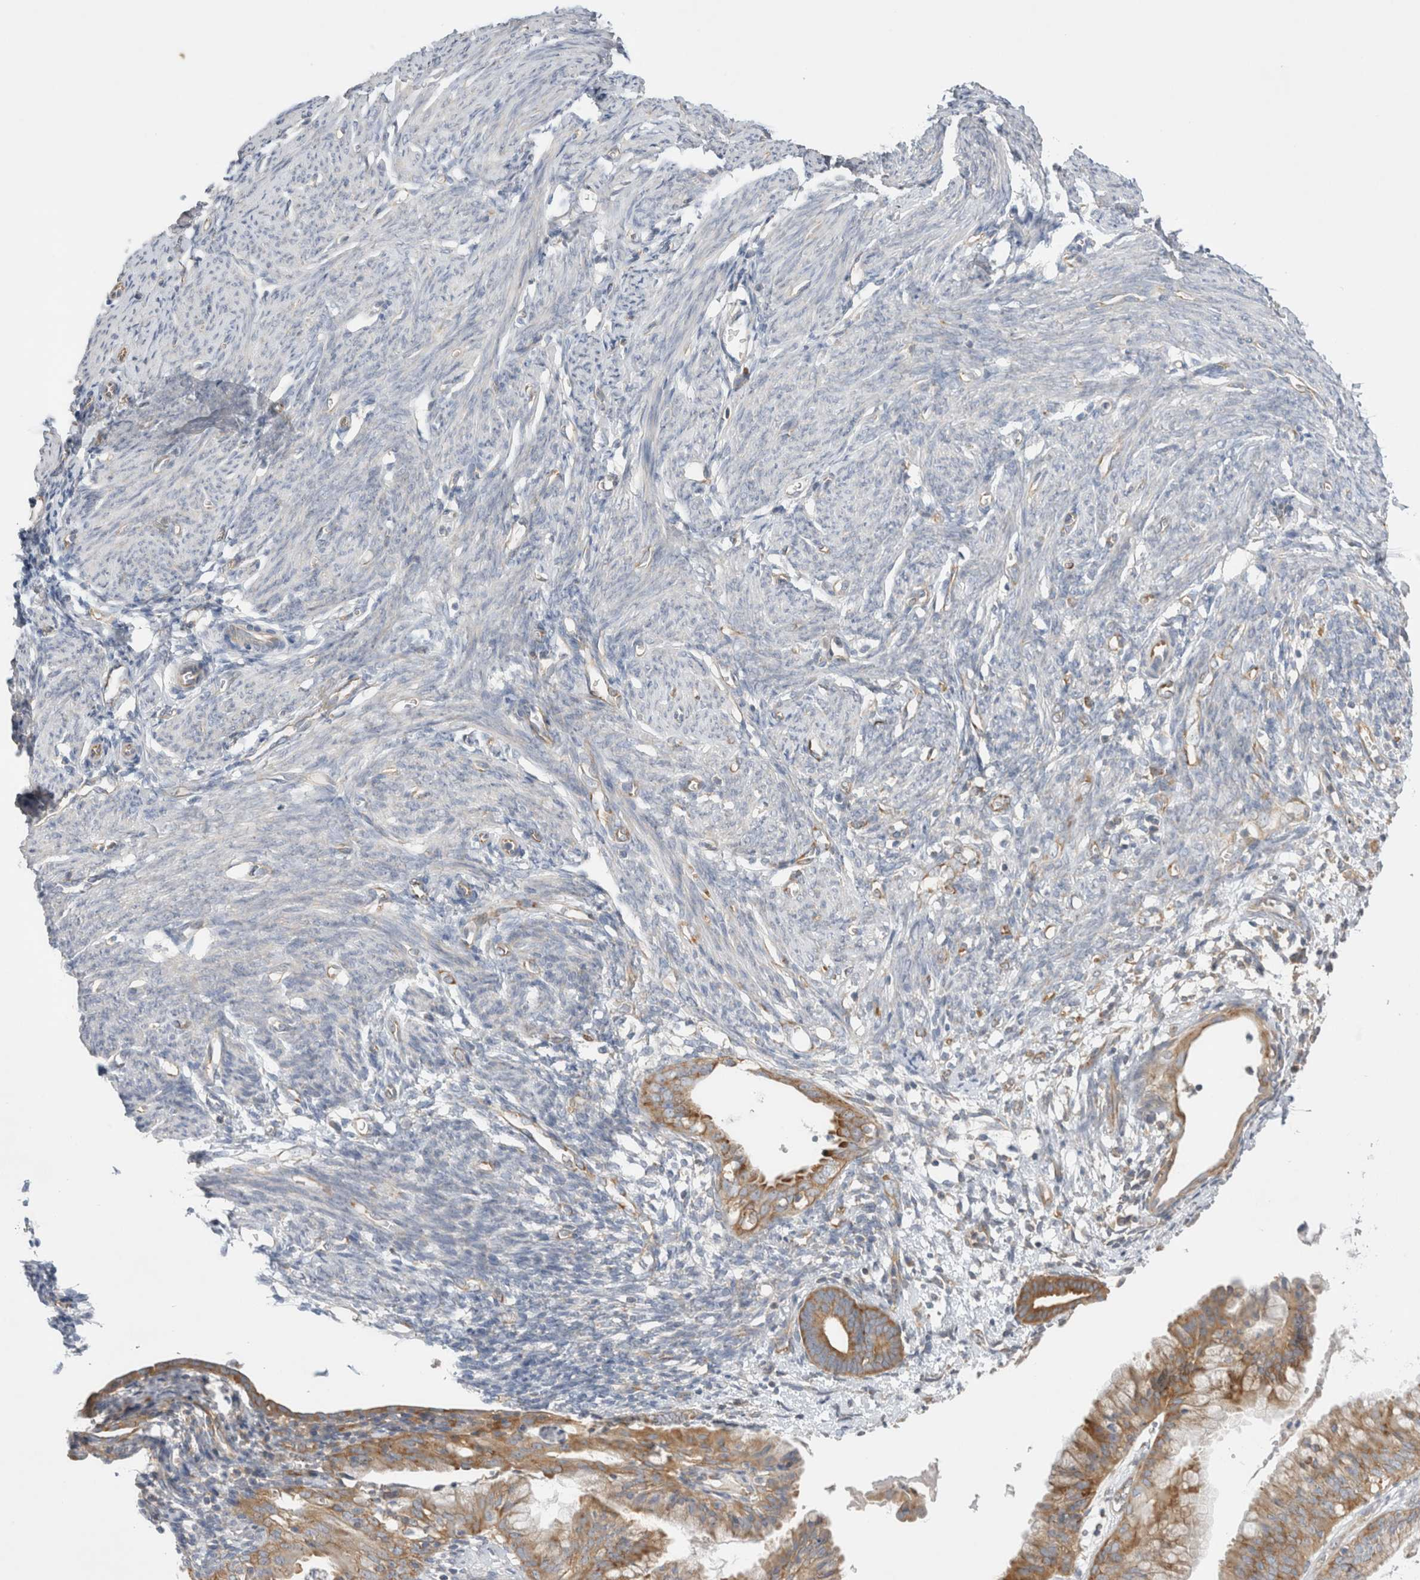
{"staining": {"intensity": "weak", "quantity": "<25%", "location": "cytoplasmic/membranous"}, "tissue": "endometrium", "cell_type": "Cells in endometrial stroma", "image_type": "normal", "snomed": [{"axis": "morphology", "description": "Normal tissue, NOS"}, {"axis": "morphology", "description": "Adenocarcinoma, NOS"}, {"axis": "topography", "description": "Endometrium"}], "caption": "This is a micrograph of immunohistochemistry (IHC) staining of normal endometrium, which shows no positivity in cells in endometrial stroma.", "gene": "ZNF23", "patient": {"sex": "female", "age": 57}}